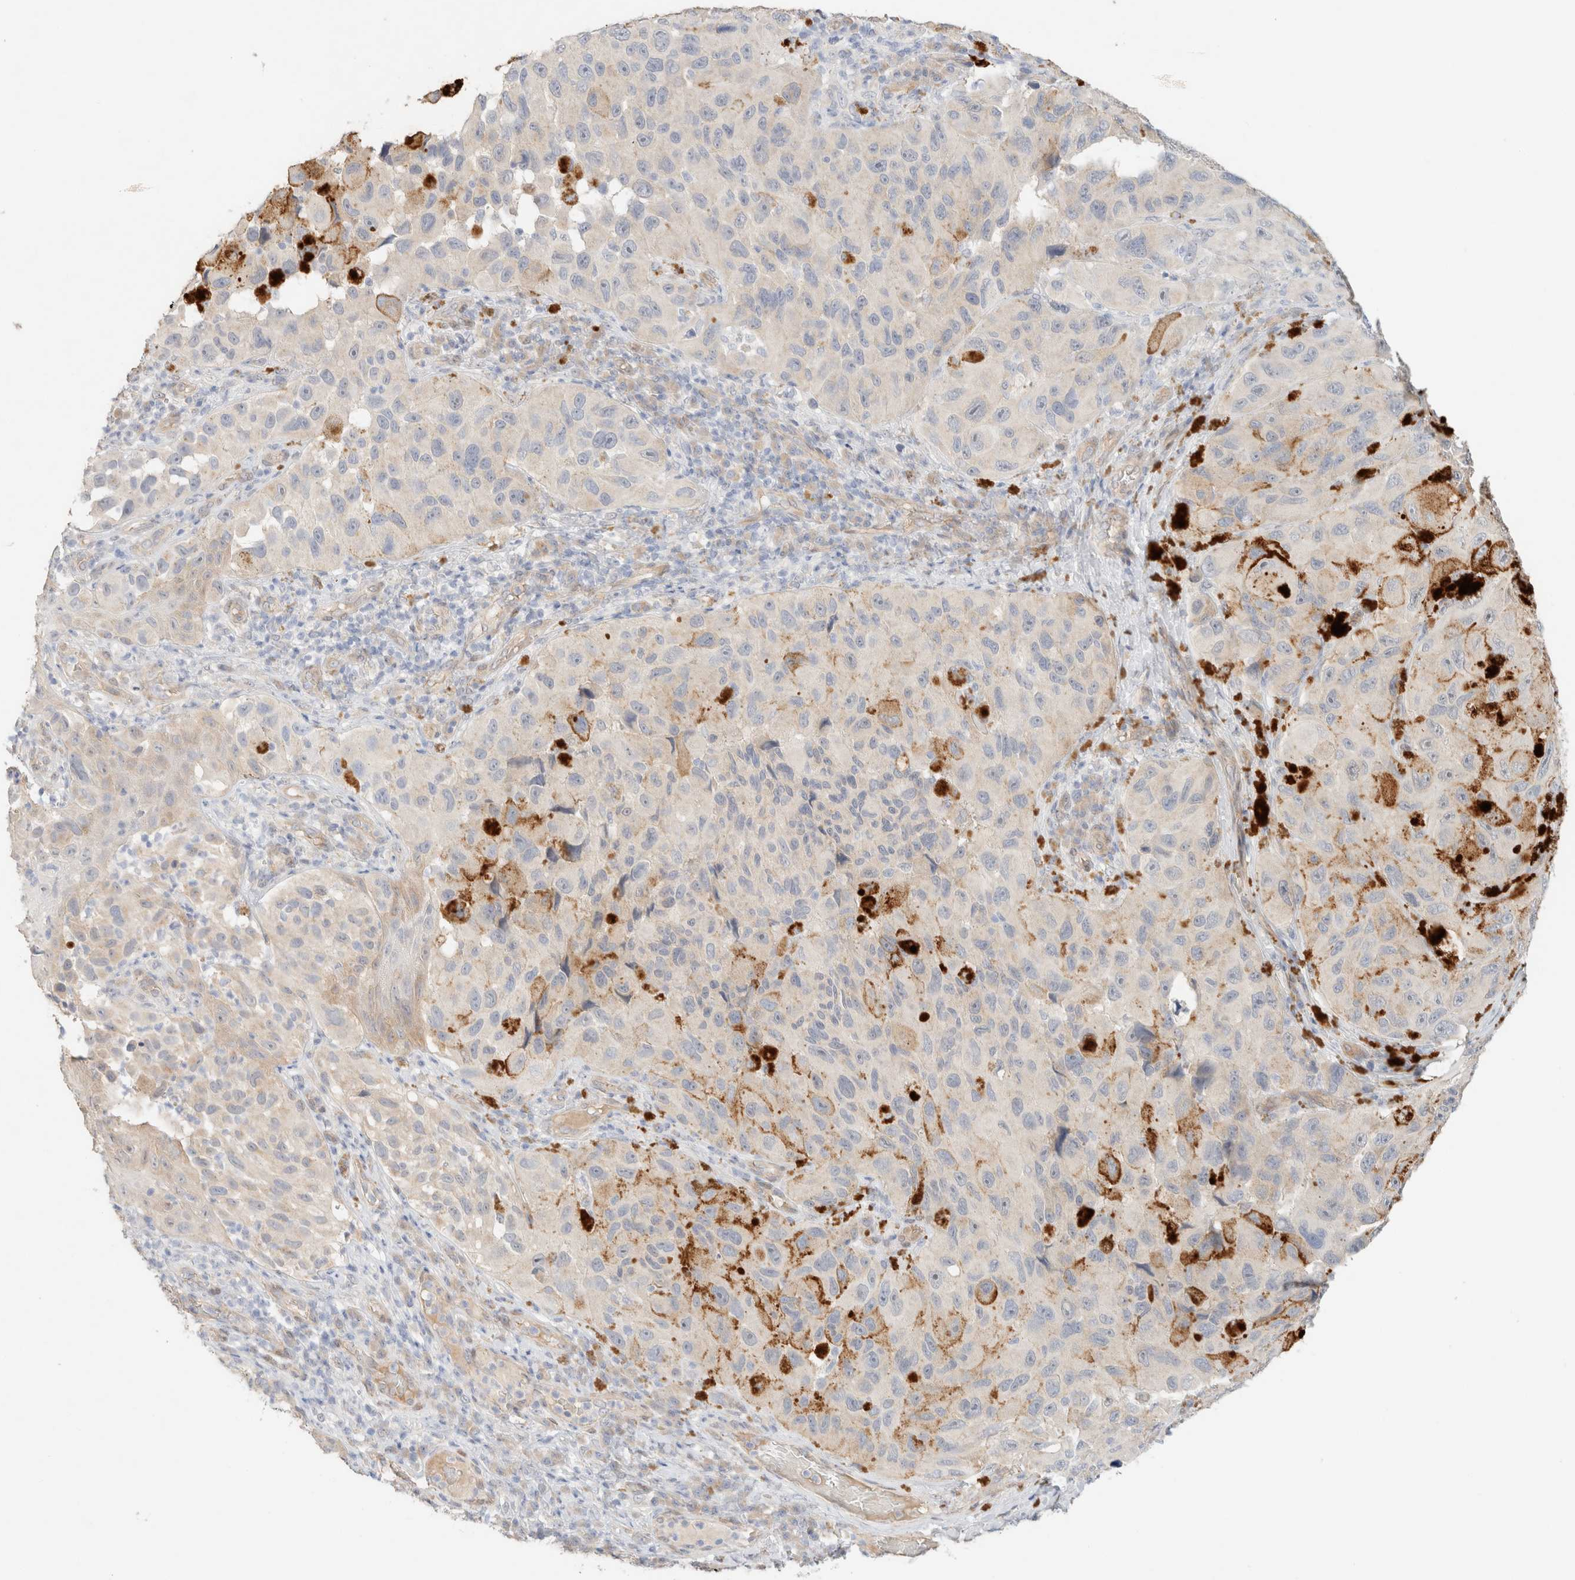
{"staining": {"intensity": "negative", "quantity": "none", "location": "none"}, "tissue": "melanoma", "cell_type": "Tumor cells", "image_type": "cancer", "snomed": [{"axis": "morphology", "description": "Malignant melanoma, NOS"}, {"axis": "topography", "description": "Skin"}], "caption": "Protein analysis of melanoma exhibits no significant positivity in tumor cells.", "gene": "CSNK1E", "patient": {"sex": "female", "age": 73}}